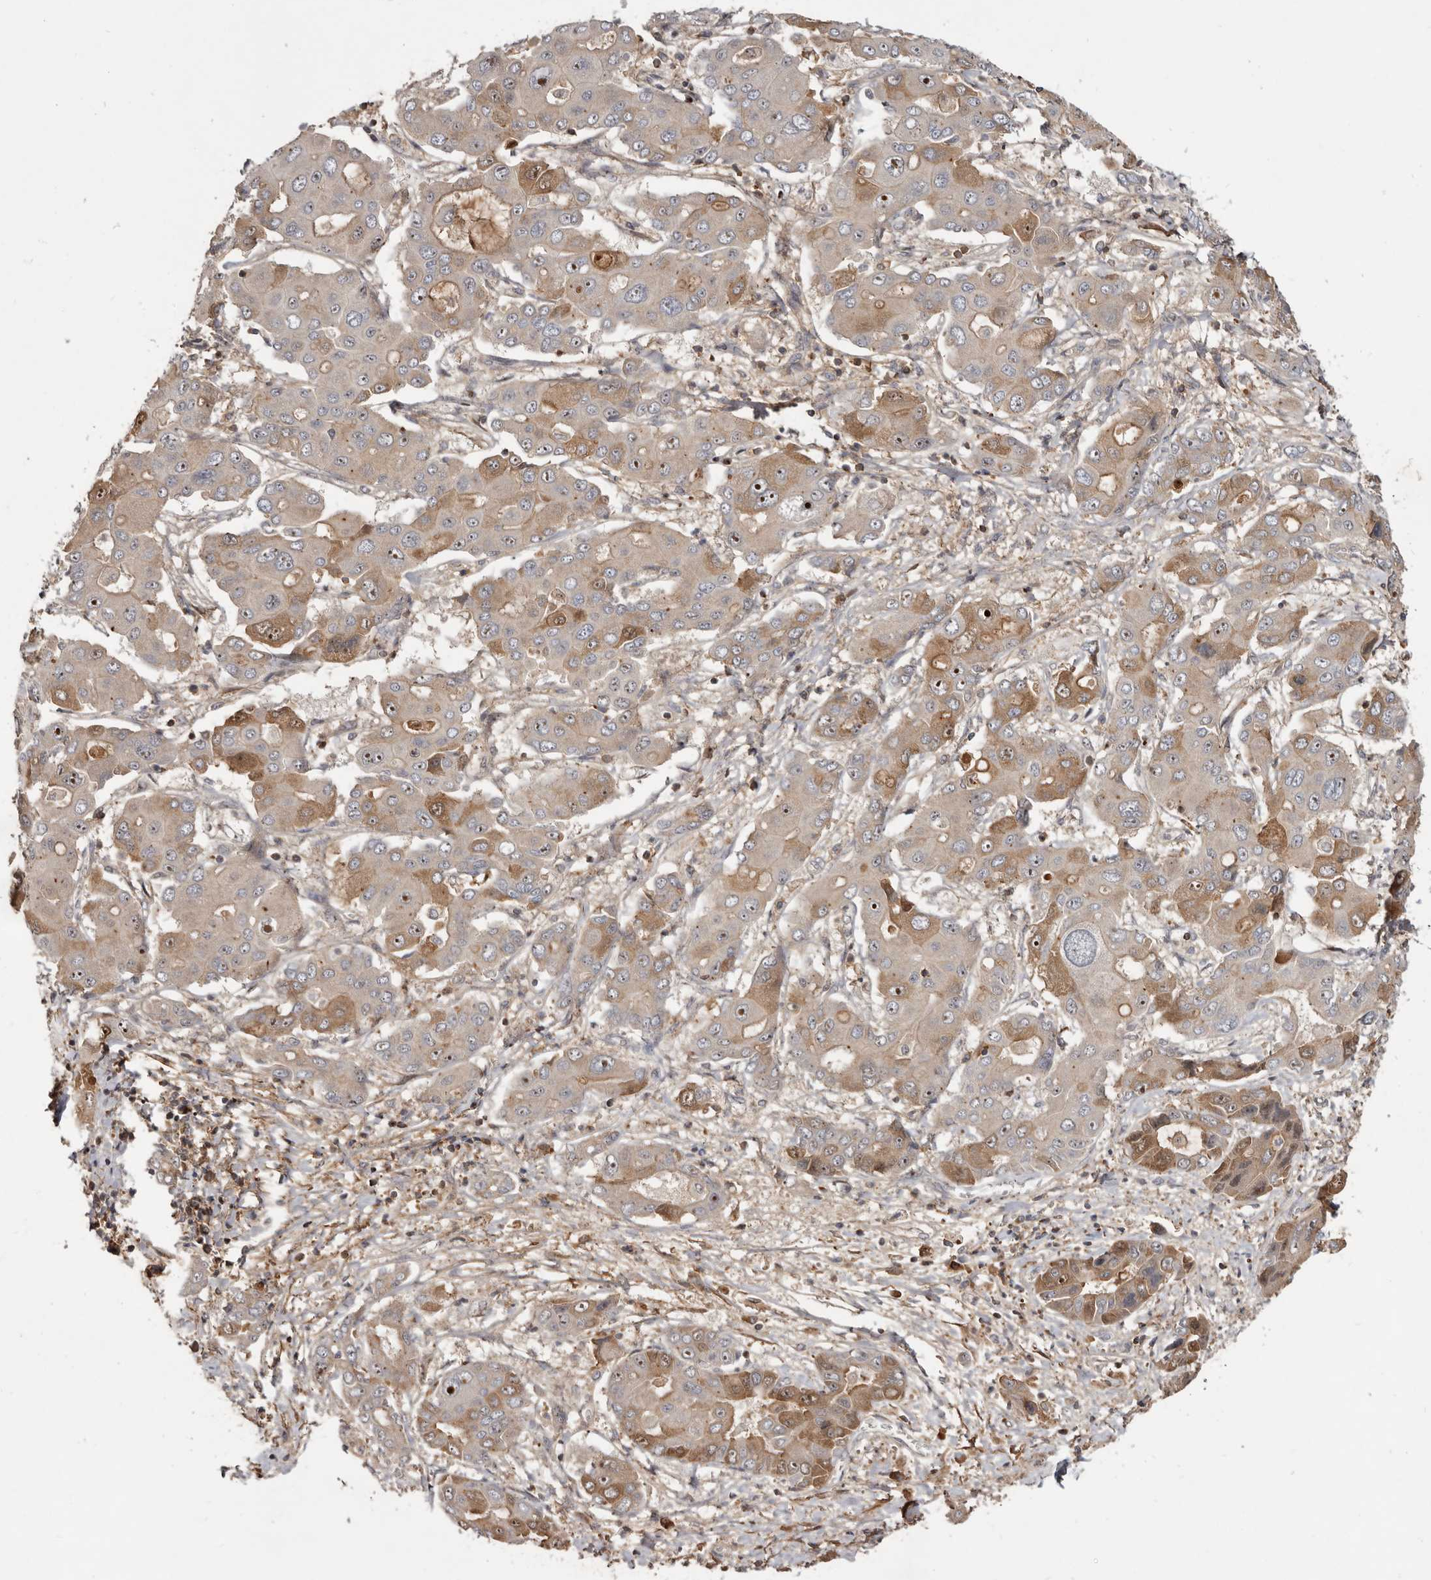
{"staining": {"intensity": "moderate", "quantity": "25%-75%", "location": "cytoplasmic/membranous,nuclear"}, "tissue": "liver cancer", "cell_type": "Tumor cells", "image_type": "cancer", "snomed": [{"axis": "morphology", "description": "Cholangiocarcinoma"}, {"axis": "topography", "description": "Liver"}], "caption": "Moderate cytoplasmic/membranous and nuclear protein positivity is seen in about 25%-75% of tumor cells in liver cholangiocarcinoma.", "gene": "TTC39A", "patient": {"sex": "male", "age": 67}}